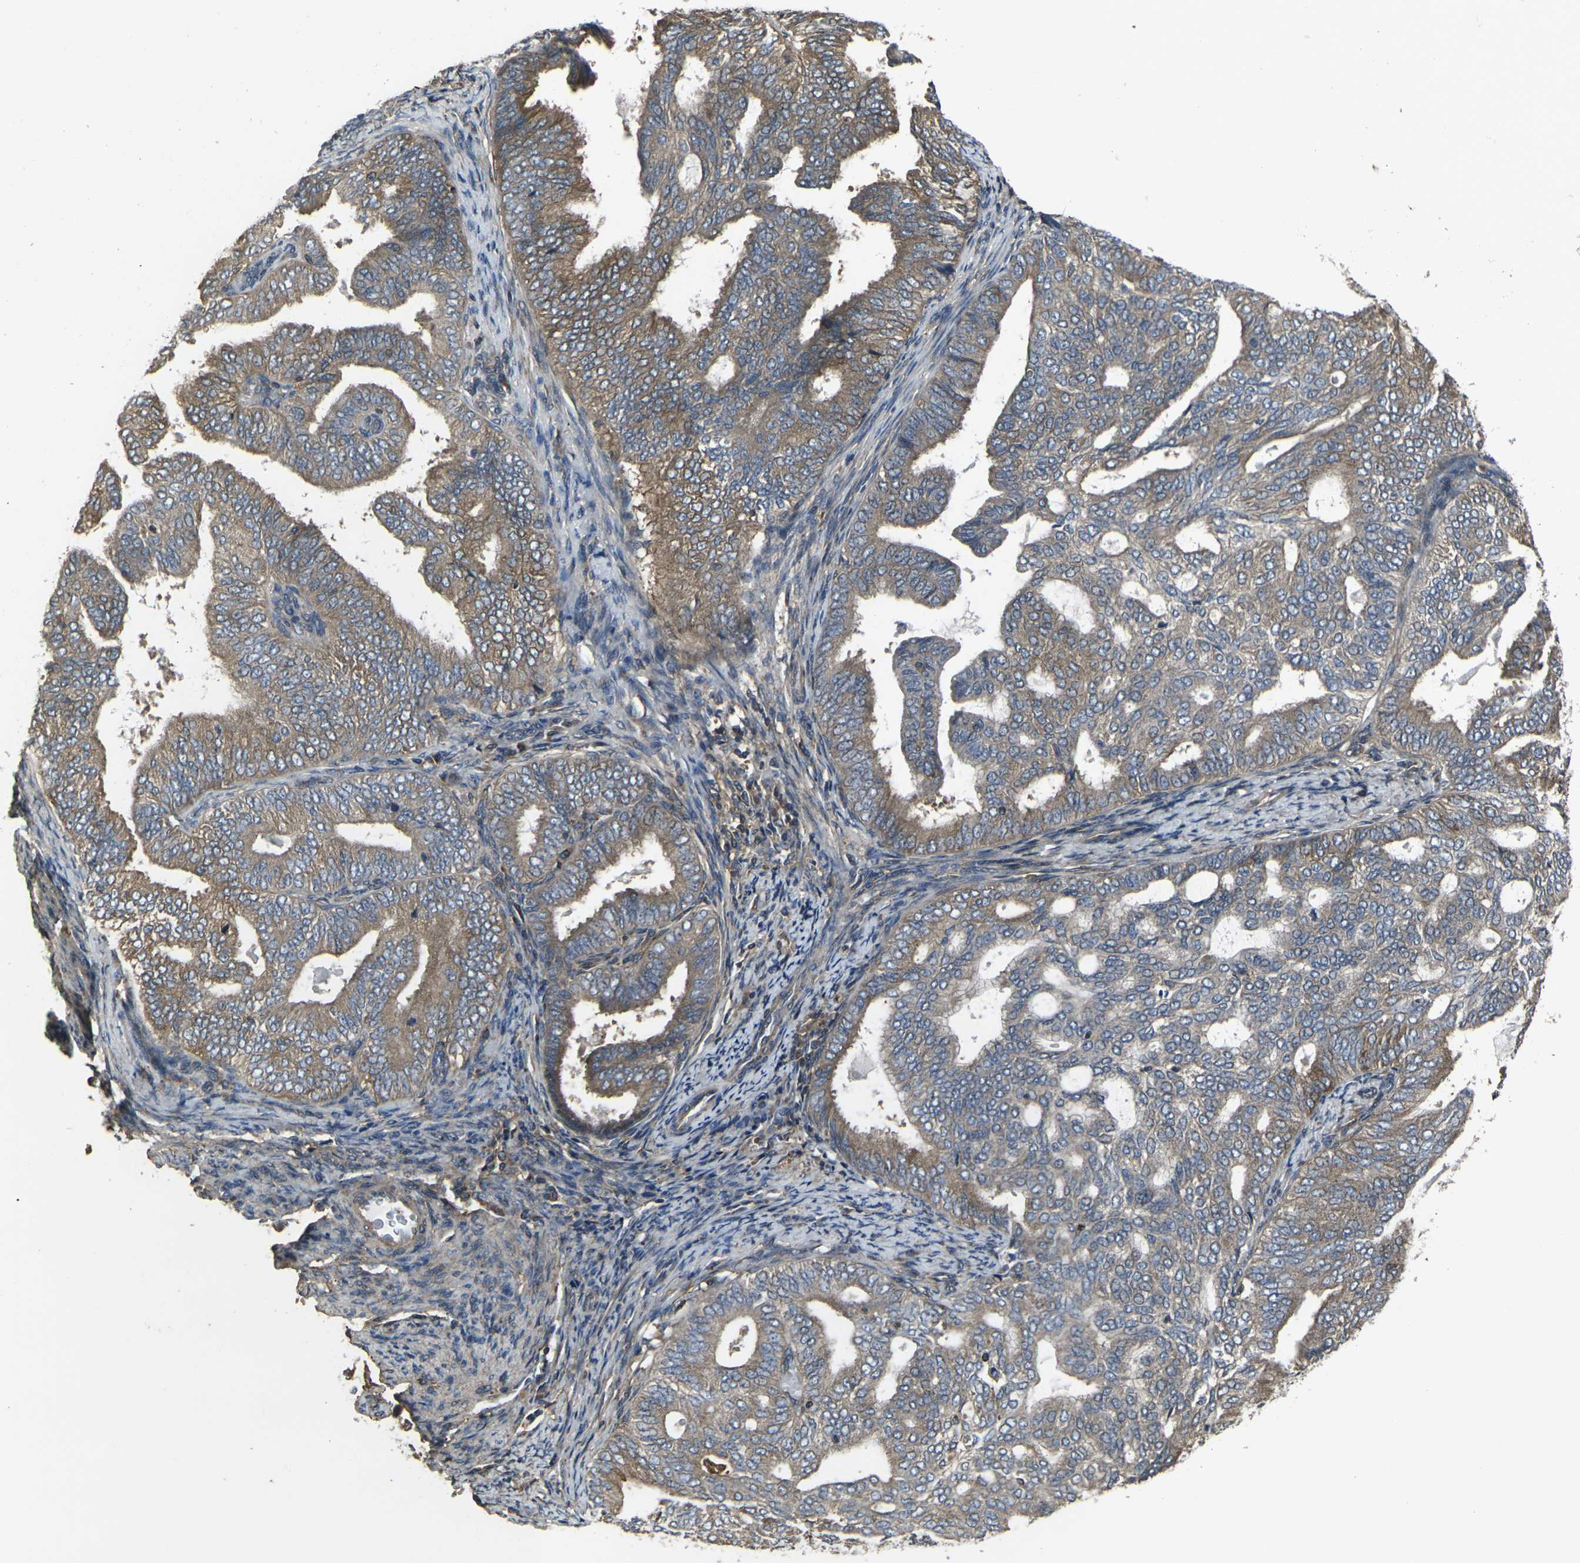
{"staining": {"intensity": "moderate", "quantity": ">75%", "location": "cytoplasmic/membranous"}, "tissue": "endometrial cancer", "cell_type": "Tumor cells", "image_type": "cancer", "snomed": [{"axis": "morphology", "description": "Adenocarcinoma, NOS"}, {"axis": "topography", "description": "Endometrium"}], "caption": "Protein expression analysis of human endometrial adenocarcinoma reveals moderate cytoplasmic/membranous staining in about >75% of tumor cells.", "gene": "PRKACB", "patient": {"sex": "female", "age": 58}}